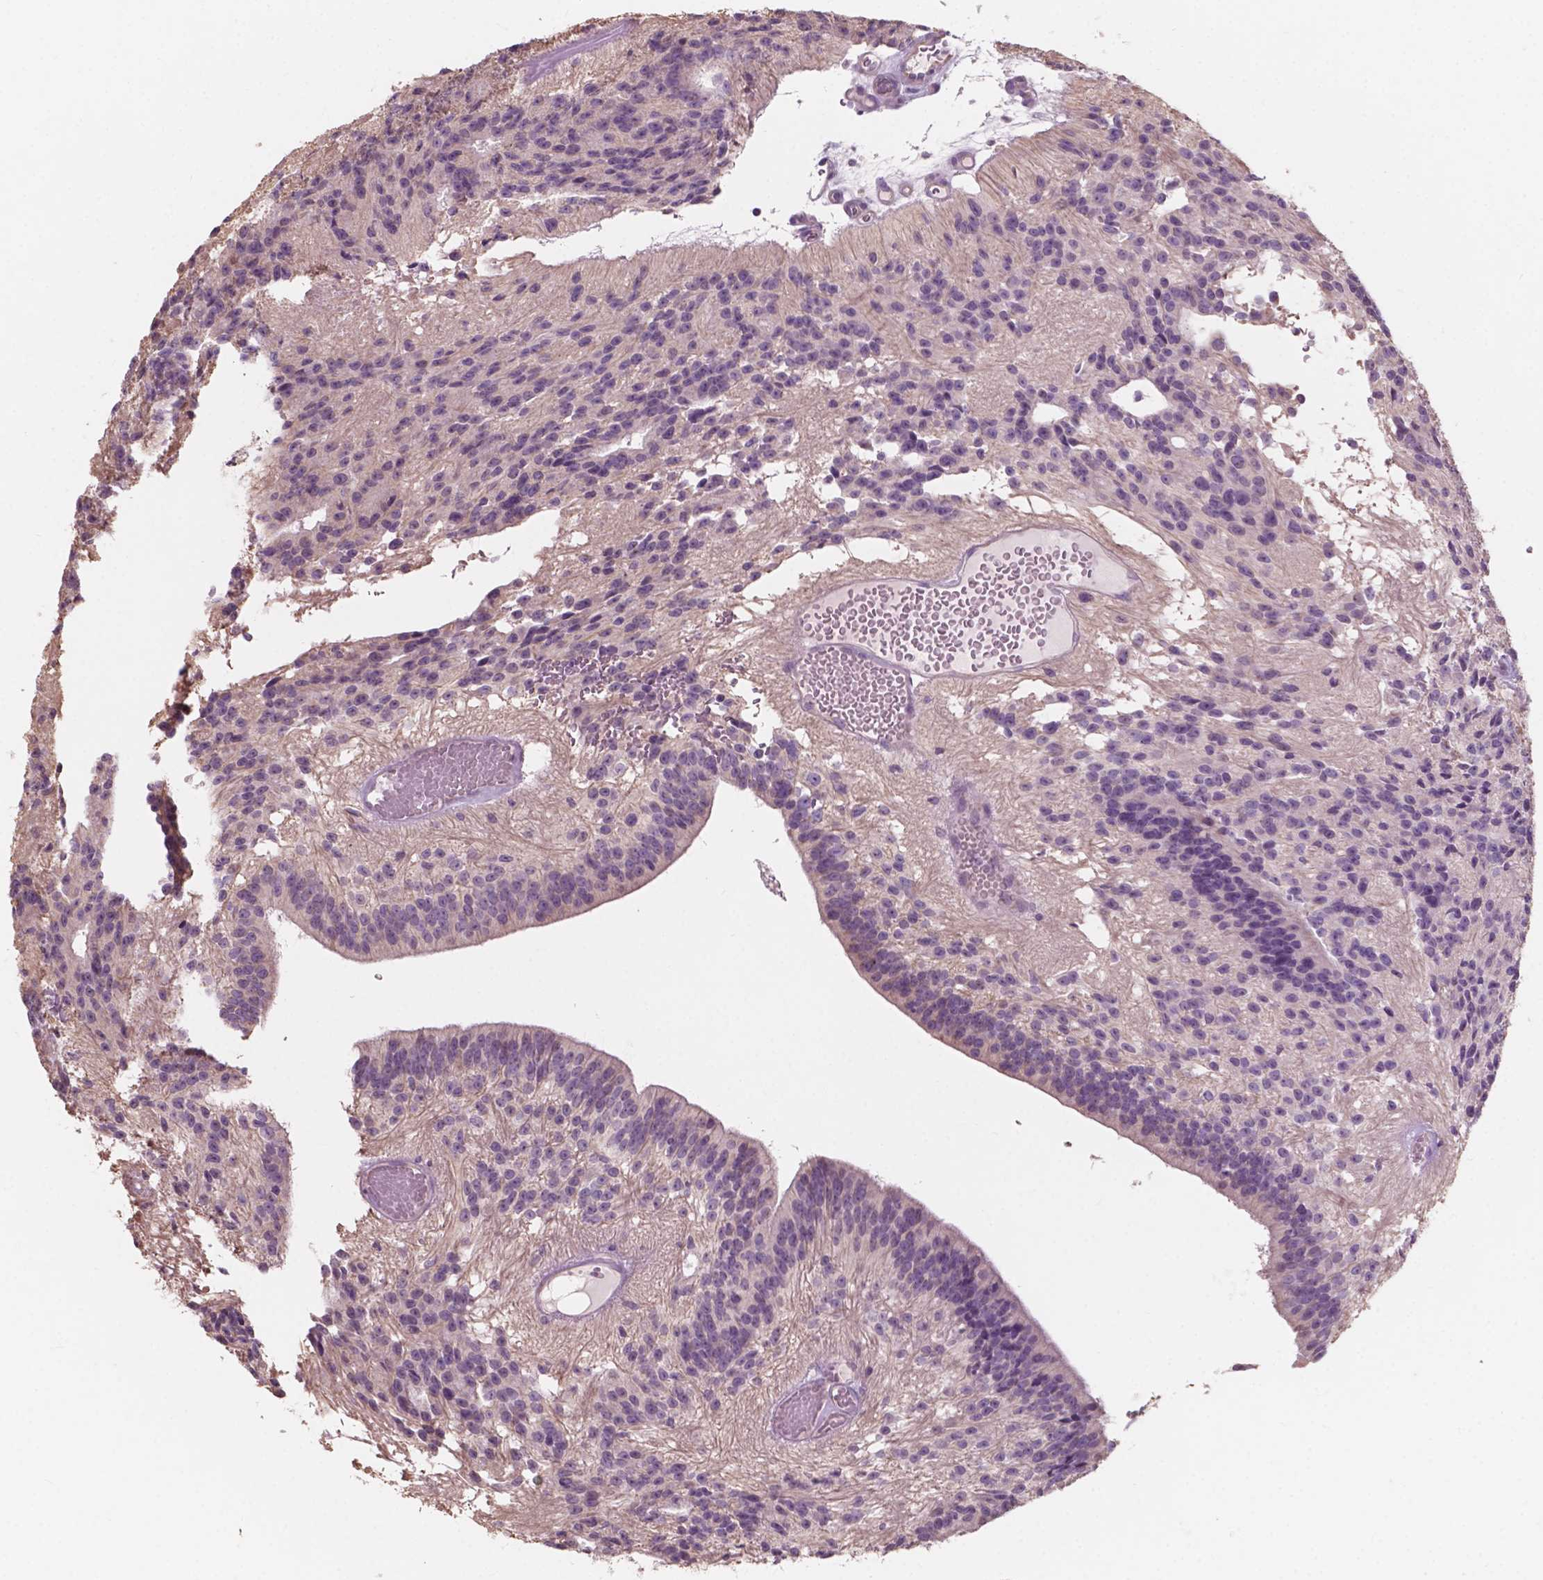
{"staining": {"intensity": "negative", "quantity": "none", "location": "none"}, "tissue": "glioma", "cell_type": "Tumor cells", "image_type": "cancer", "snomed": [{"axis": "morphology", "description": "Glioma, malignant, Low grade"}, {"axis": "topography", "description": "Brain"}], "caption": "Immunohistochemistry histopathology image of neoplastic tissue: human glioma stained with DAB displays no significant protein expression in tumor cells.", "gene": "AWAT1", "patient": {"sex": "male", "age": 31}}